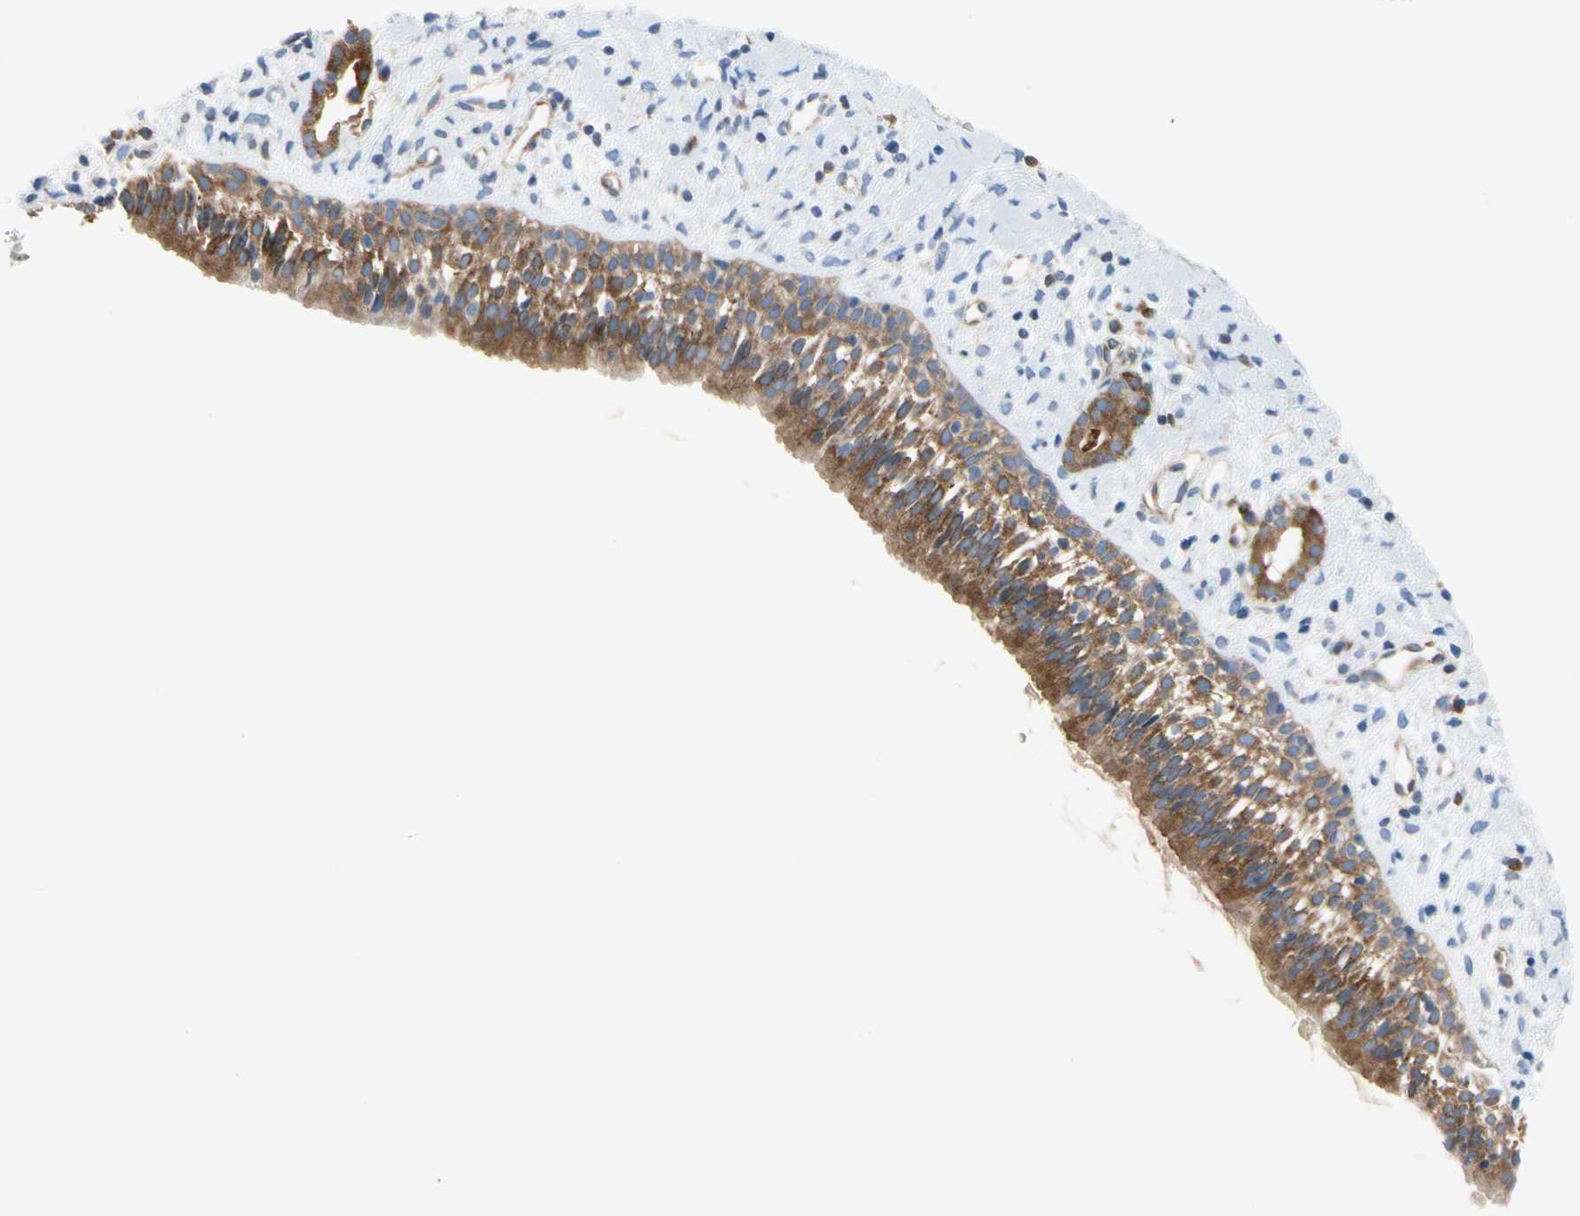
{"staining": {"intensity": "strong", "quantity": ">75%", "location": "cytoplasmic/membranous"}, "tissue": "nasopharynx", "cell_type": "Respiratory epithelial cells", "image_type": "normal", "snomed": [{"axis": "morphology", "description": "Normal tissue, NOS"}, {"axis": "topography", "description": "Nasopharynx"}], "caption": "Protein expression by IHC displays strong cytoplasmic/membranous positivity in approximately >75% of respiratory epithelial cells in unremarkable nasopharynx.", "gene": "GPHN", "patient": {"sex": "male", "age": 22}}